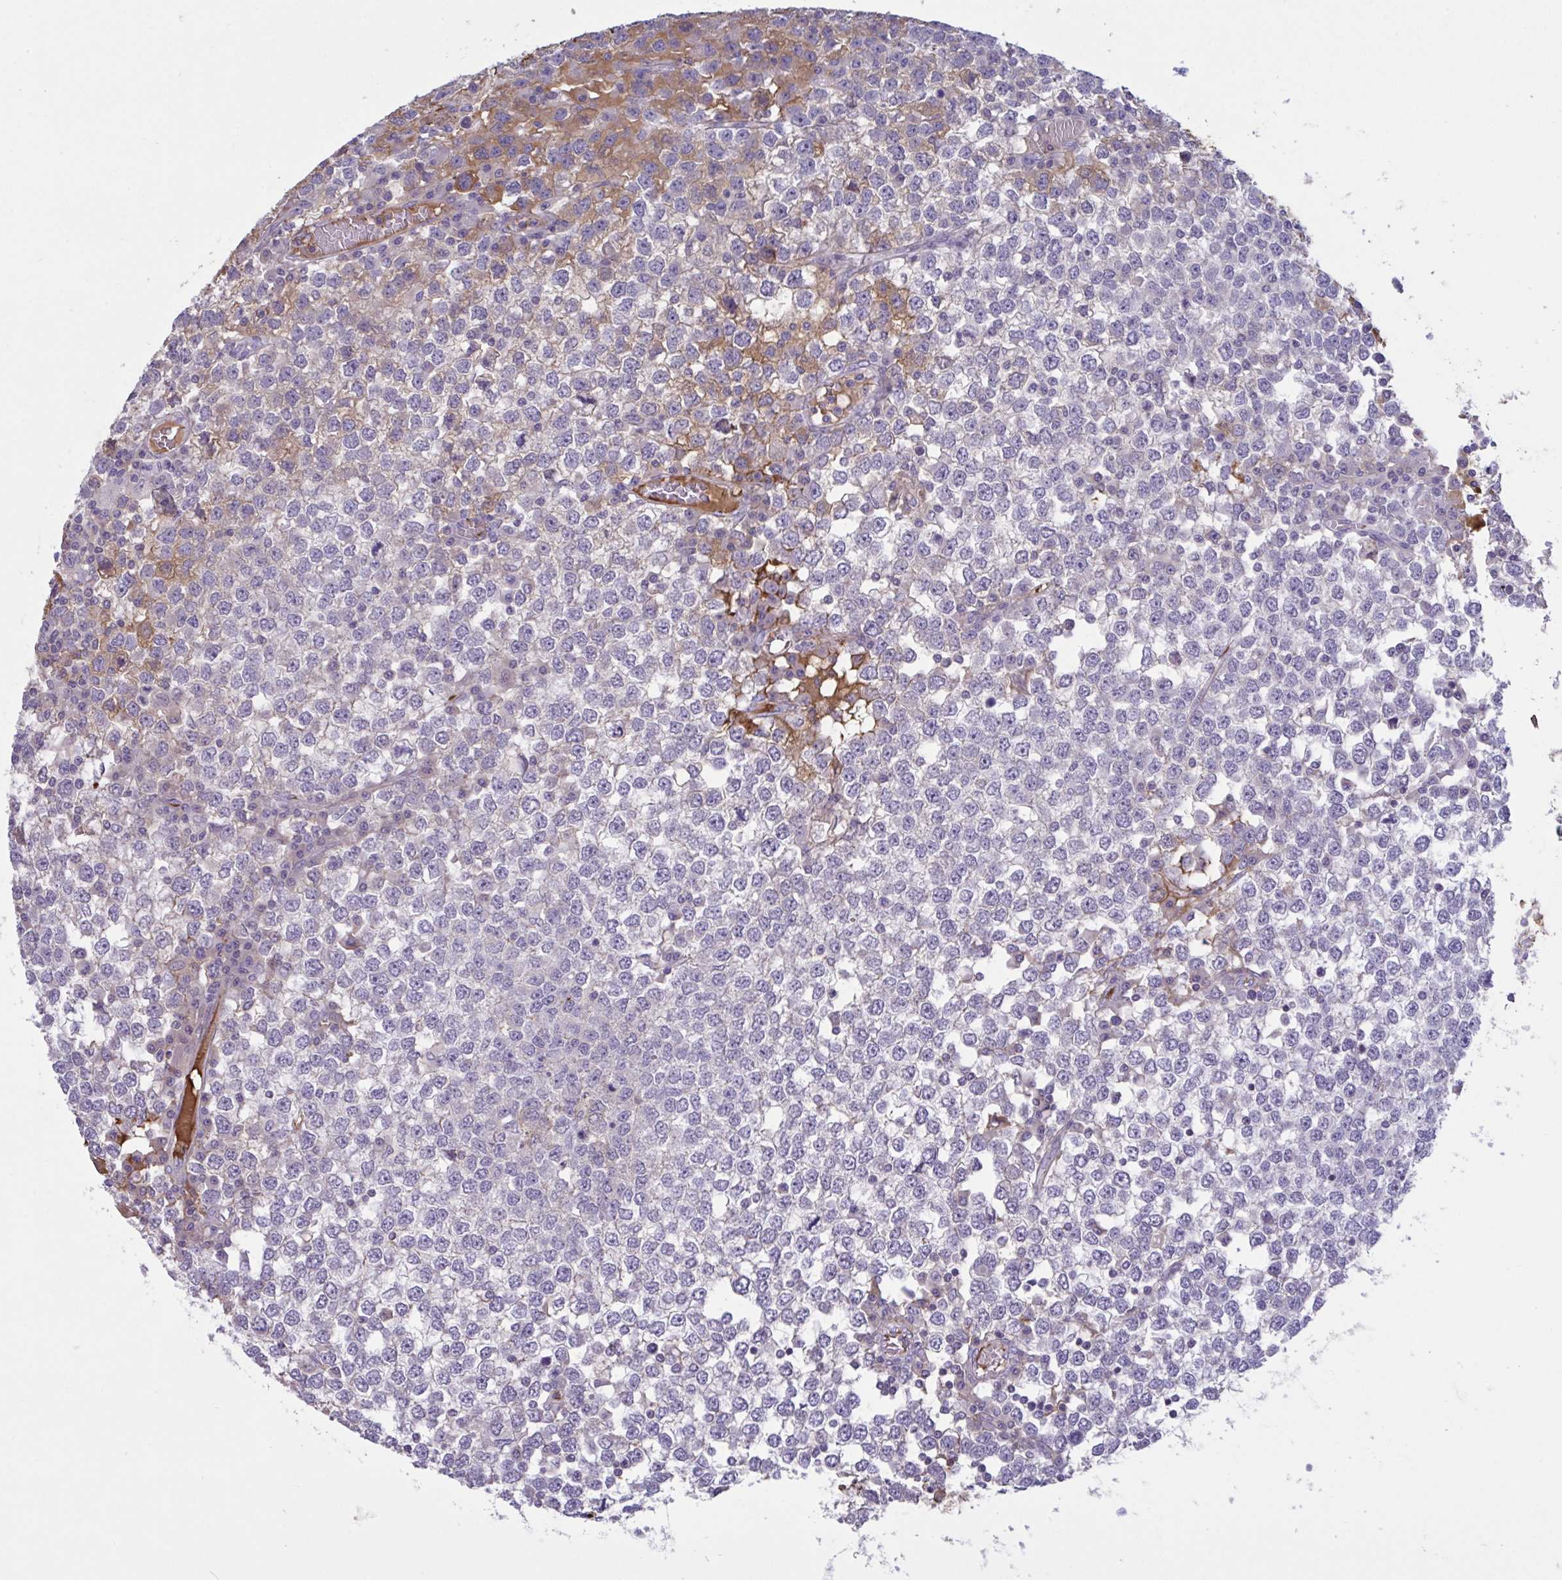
{"staining": {"intensity": "negative", "quantity": "none", "location": "none"}, "tissue": "testis cancer", "cell_type": "Tumor cells", "image_type": "cancer", "snomed": [{"axis": "morphology", "description": "Seminoma, NOS"}, {"axis": "topography", "description": "Testis"}], "caption": "Tumor cells are negative for protein expression in human seminoma (testis).", "gene": "IL1R1", "patient": {"sex": "male", "age": 65}}